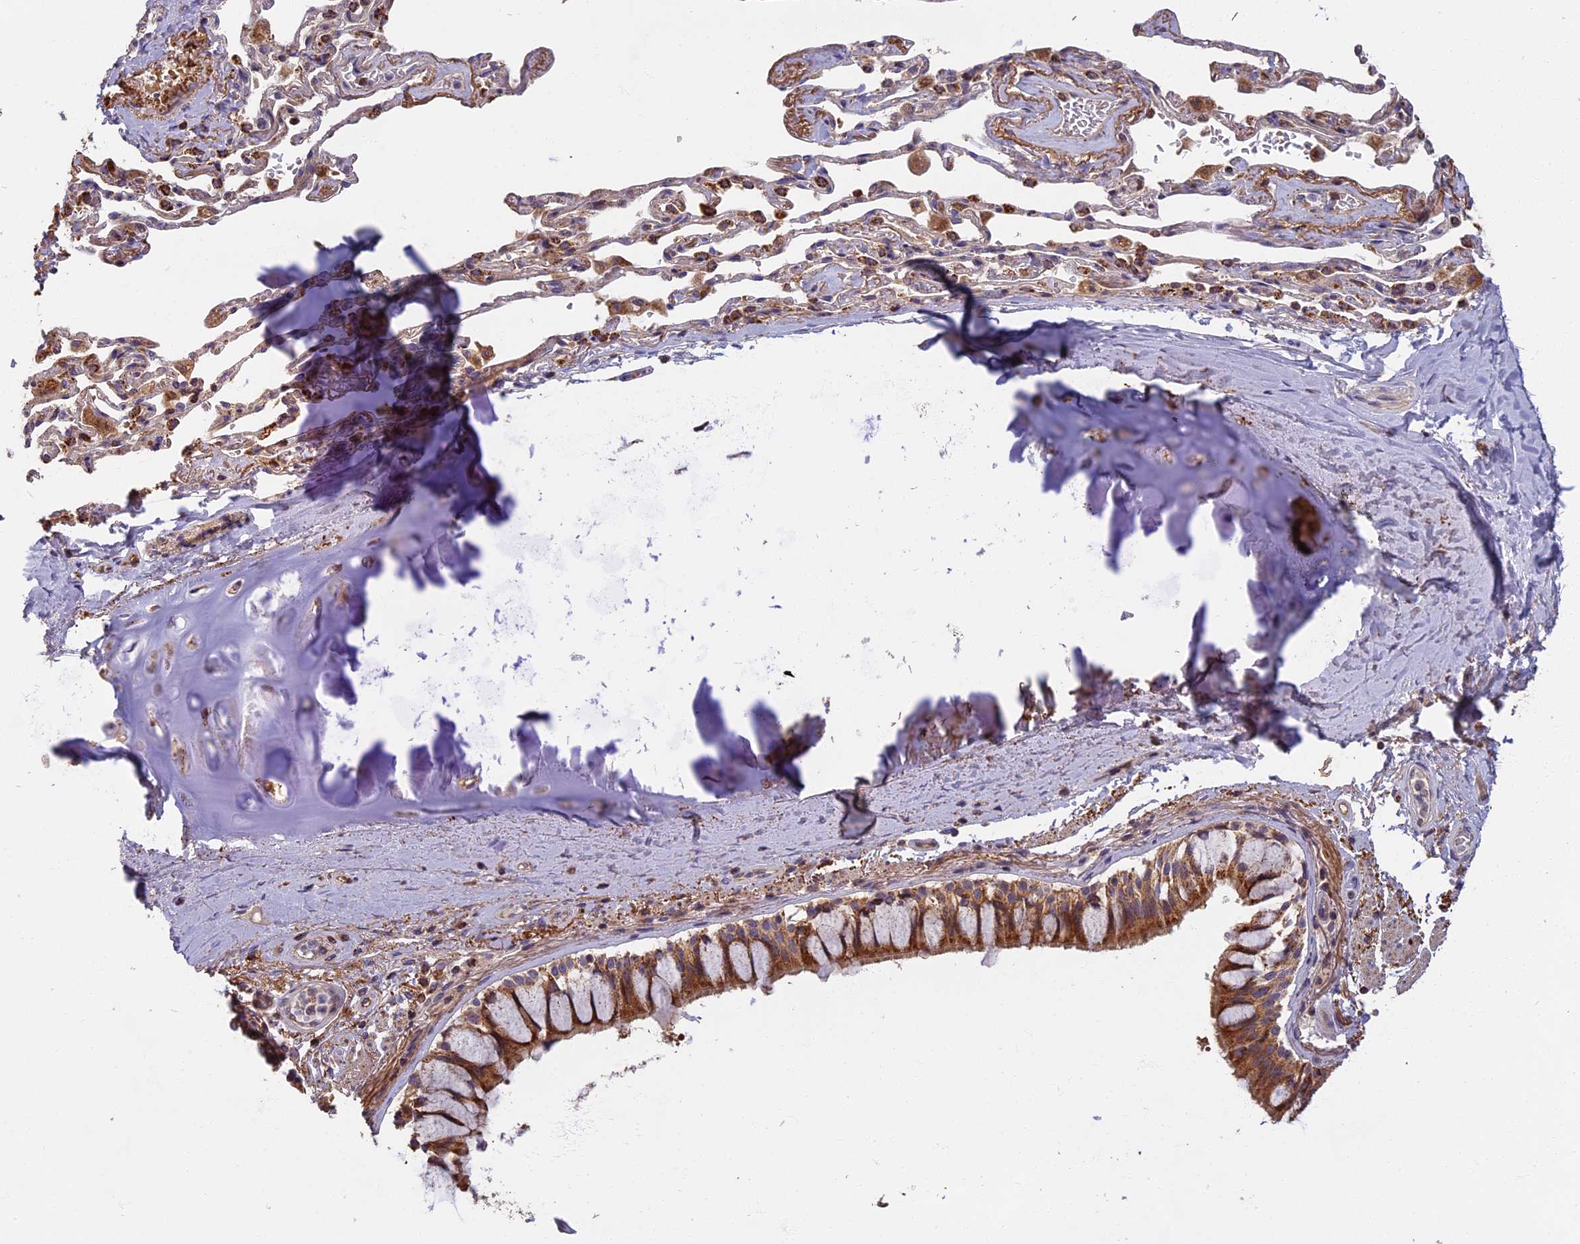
{"staining": {"intensity": "moderate", "quantity": ">75%", "location": "cytoplasmic/membranous"}, "tissue": "bronchus", "cell_type": "Respiratory epithelial cells", "image_type": "normal", "snomed": [{"axis": "morphology", "description": "Normal tissue, NOS"}, {"axis": "topography", "description": "Cartilage tissue"}], "caption": "Moderate cytoplasmic/membranous expression is present in approximately >75% of respiratory epithelial cells in benign bronchus.", "gene": "EDAR", "patient": {"sex": "male", "age": 63}}